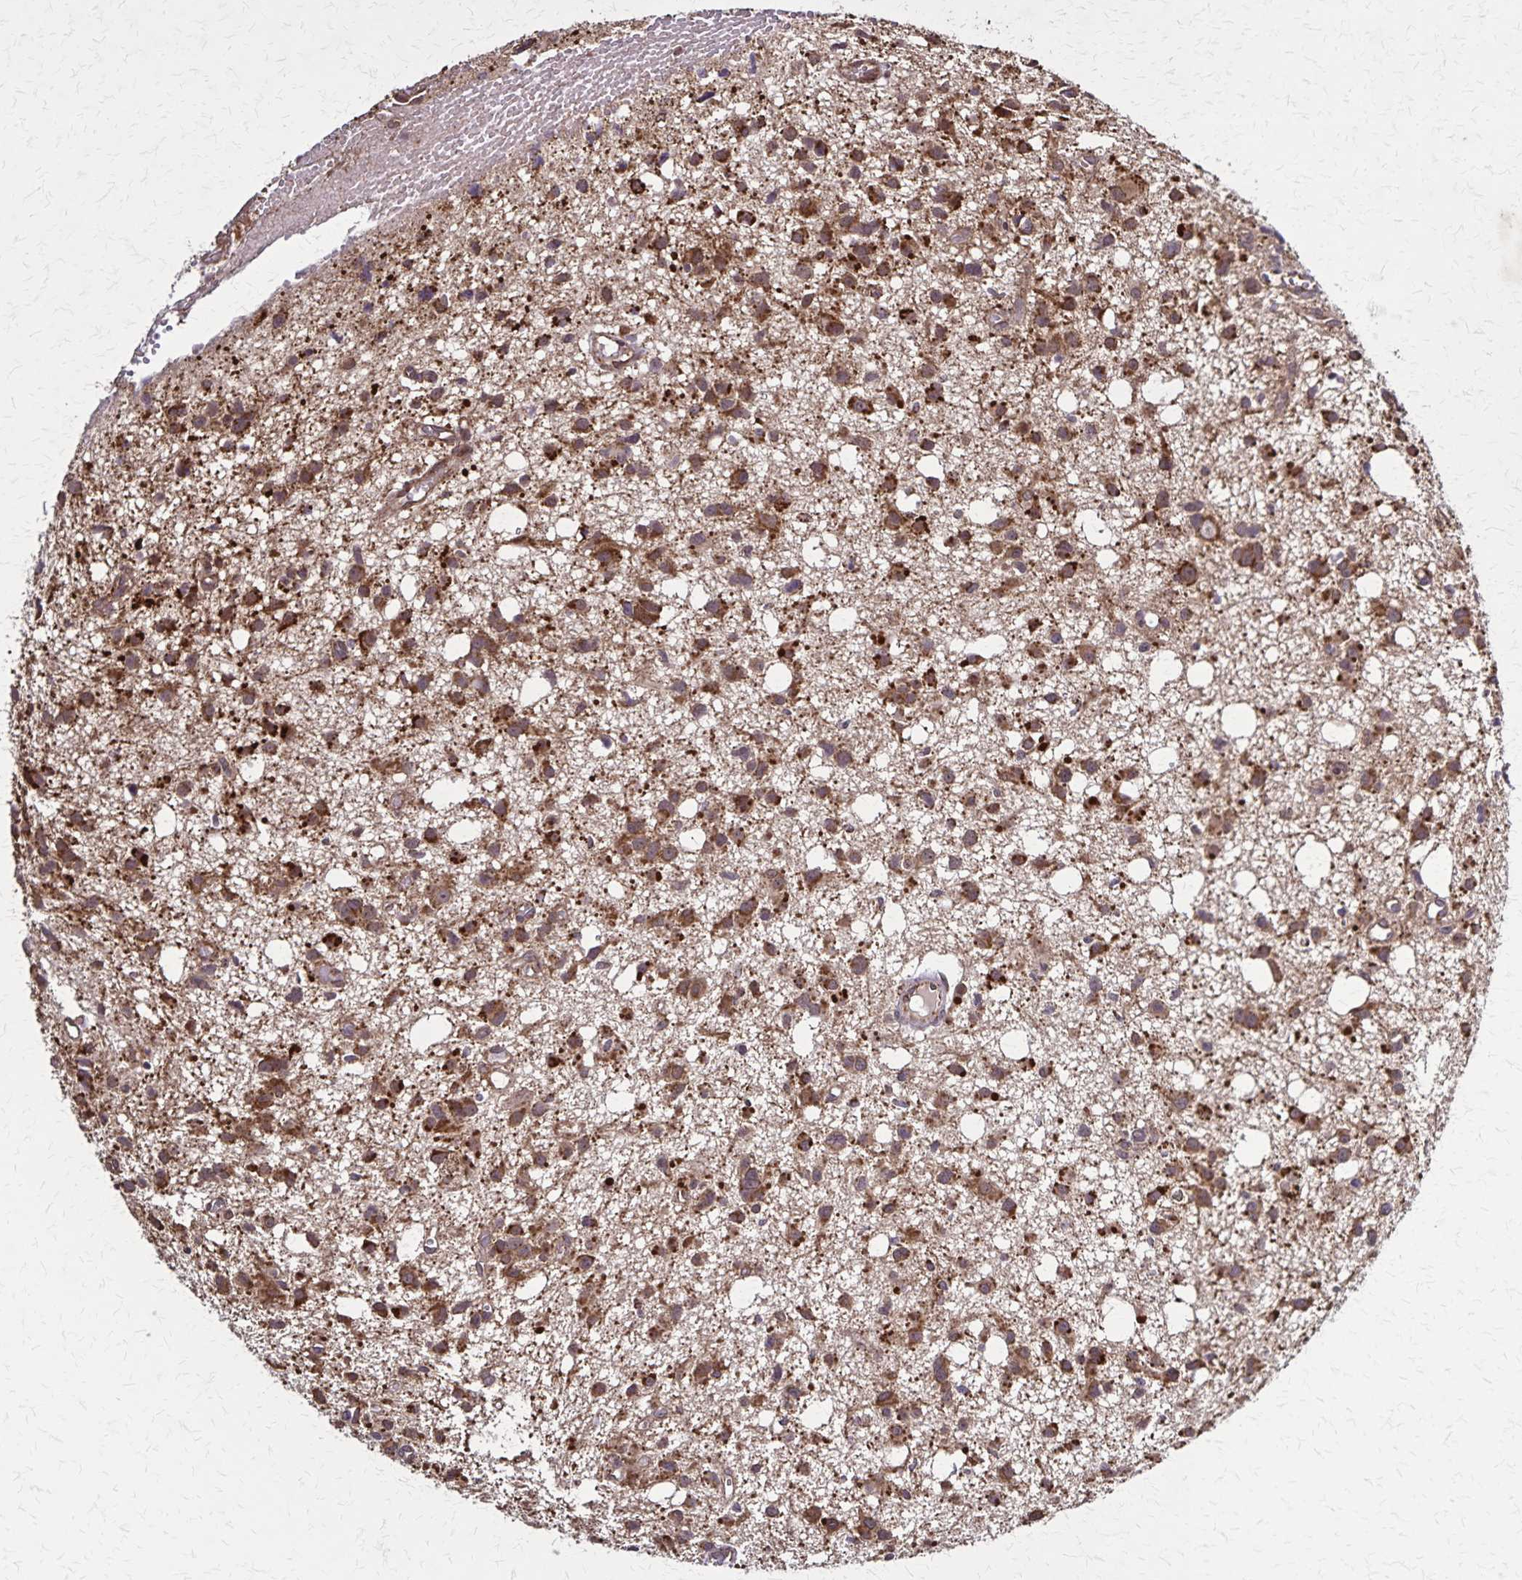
{"staining": {"intensity": "moderate", "quantity": ">75%", "location": "cytoplasmic/membranous"}, "tissue": "glioma", "cell_type": "Tumor cells", "image_type": "cancer", "snomed": [{"axis": "morphology", "description": "Glioma, malignant, High grade"}, {"axis": "topography", "description": "Brain"}], "caption": "Tumor cells display medium levels of moderate cytoplasmic/membranous positivity in about >75% of cells in malignant glioma (high-grade).", "gene": "NFS1", "patient": {"sex": "male", "age": 23}}